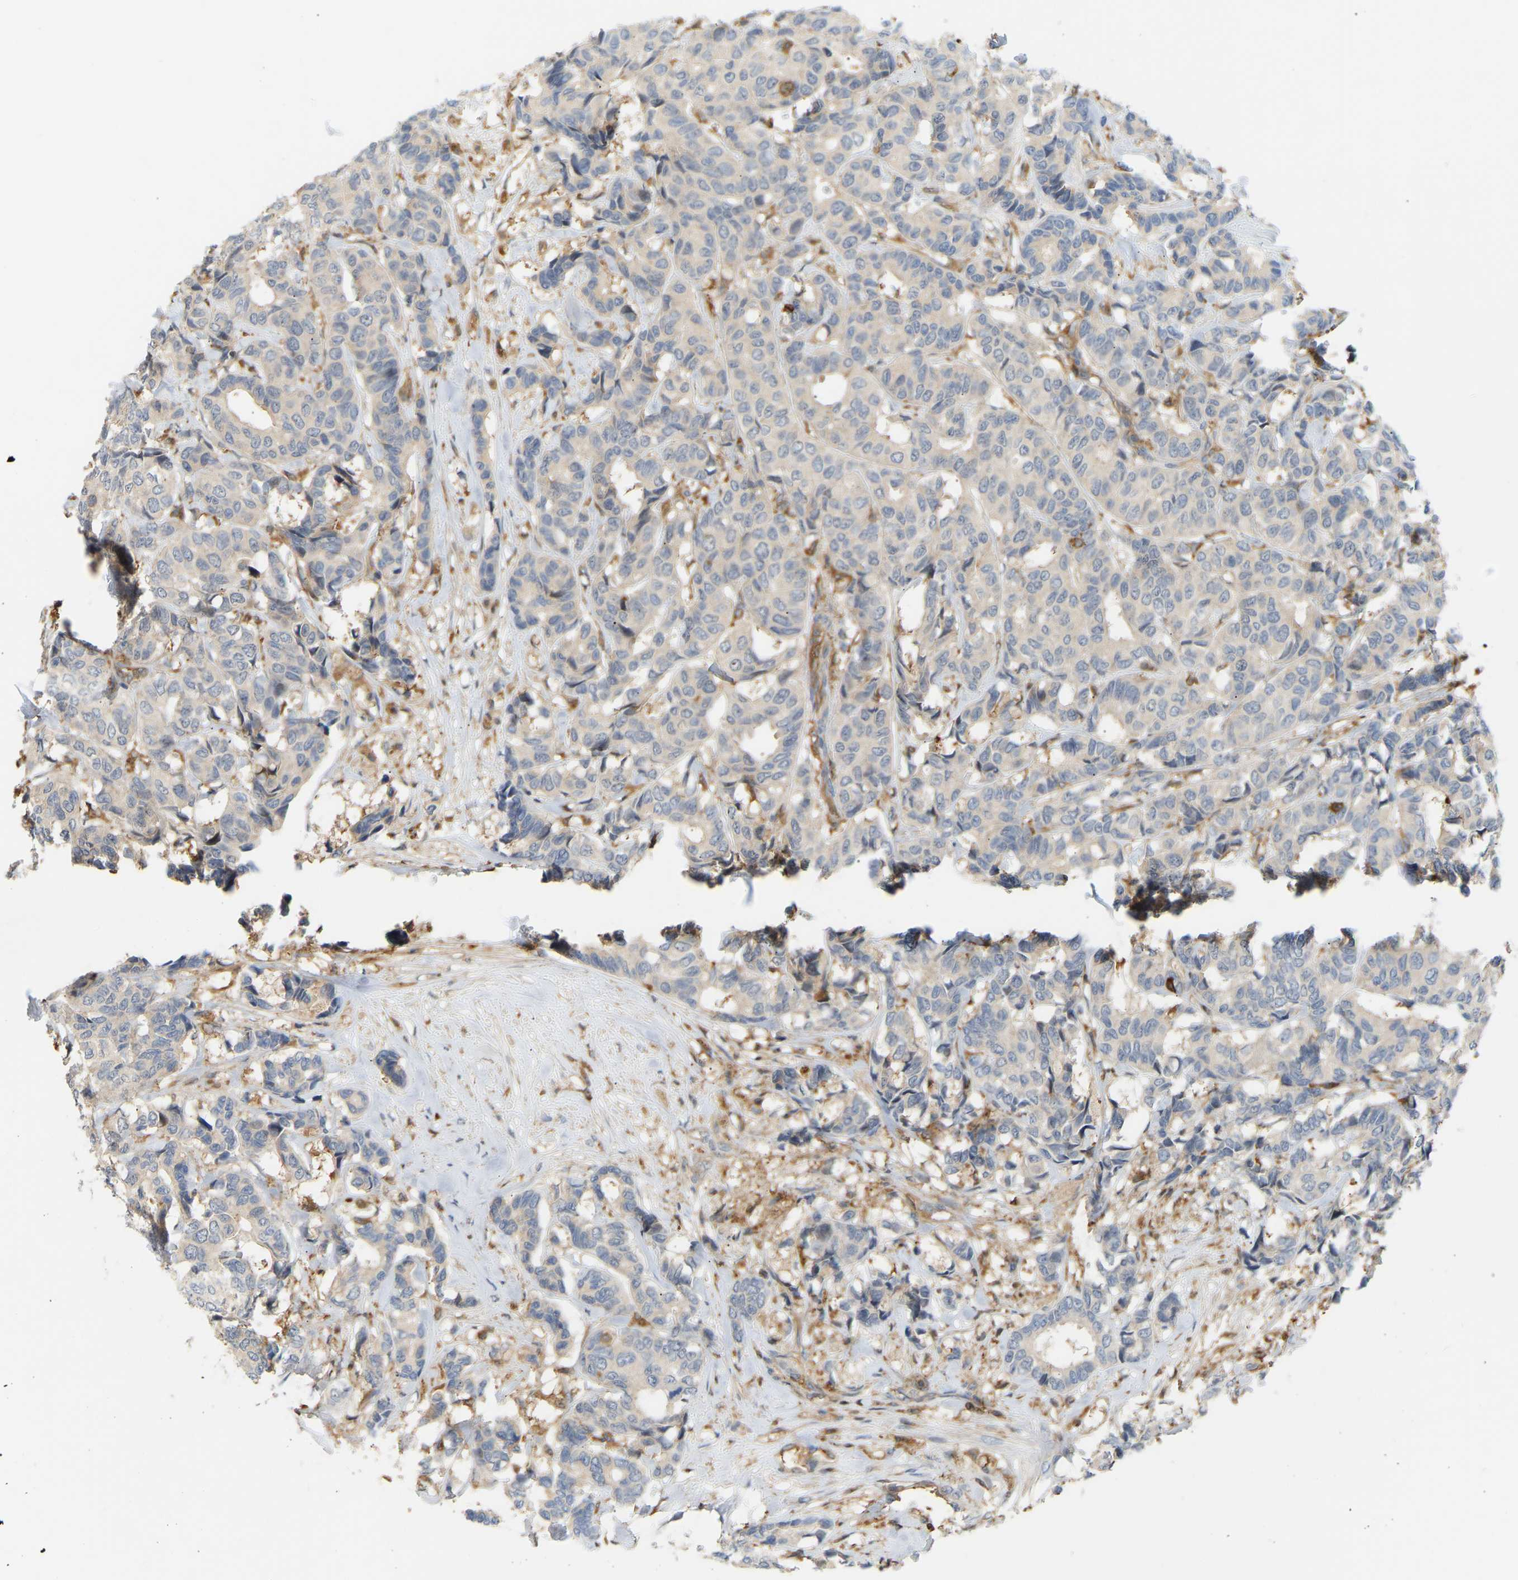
{"staining": {"intensity": "negative", "quantity": "none", "location": "none"}, "tissue": "breast cancer", "cell_type": "Tumor cells", "image_type": "cancer", "snomed": [{"axis": "morphology", "description": "Duct carcinoma"}, {"axis": "topography", "description": "Breast"}], "caption": "High power microscopy histopathology image of an immunohistochemistry micrograph of breast cancer, revealing no significant positivity in tumor cells. (Brightfield microscopy of DAB immunohistochemistry at high magnification).", "gene": "PLCG2", "patient": {"sex": "female", "age": 87}}